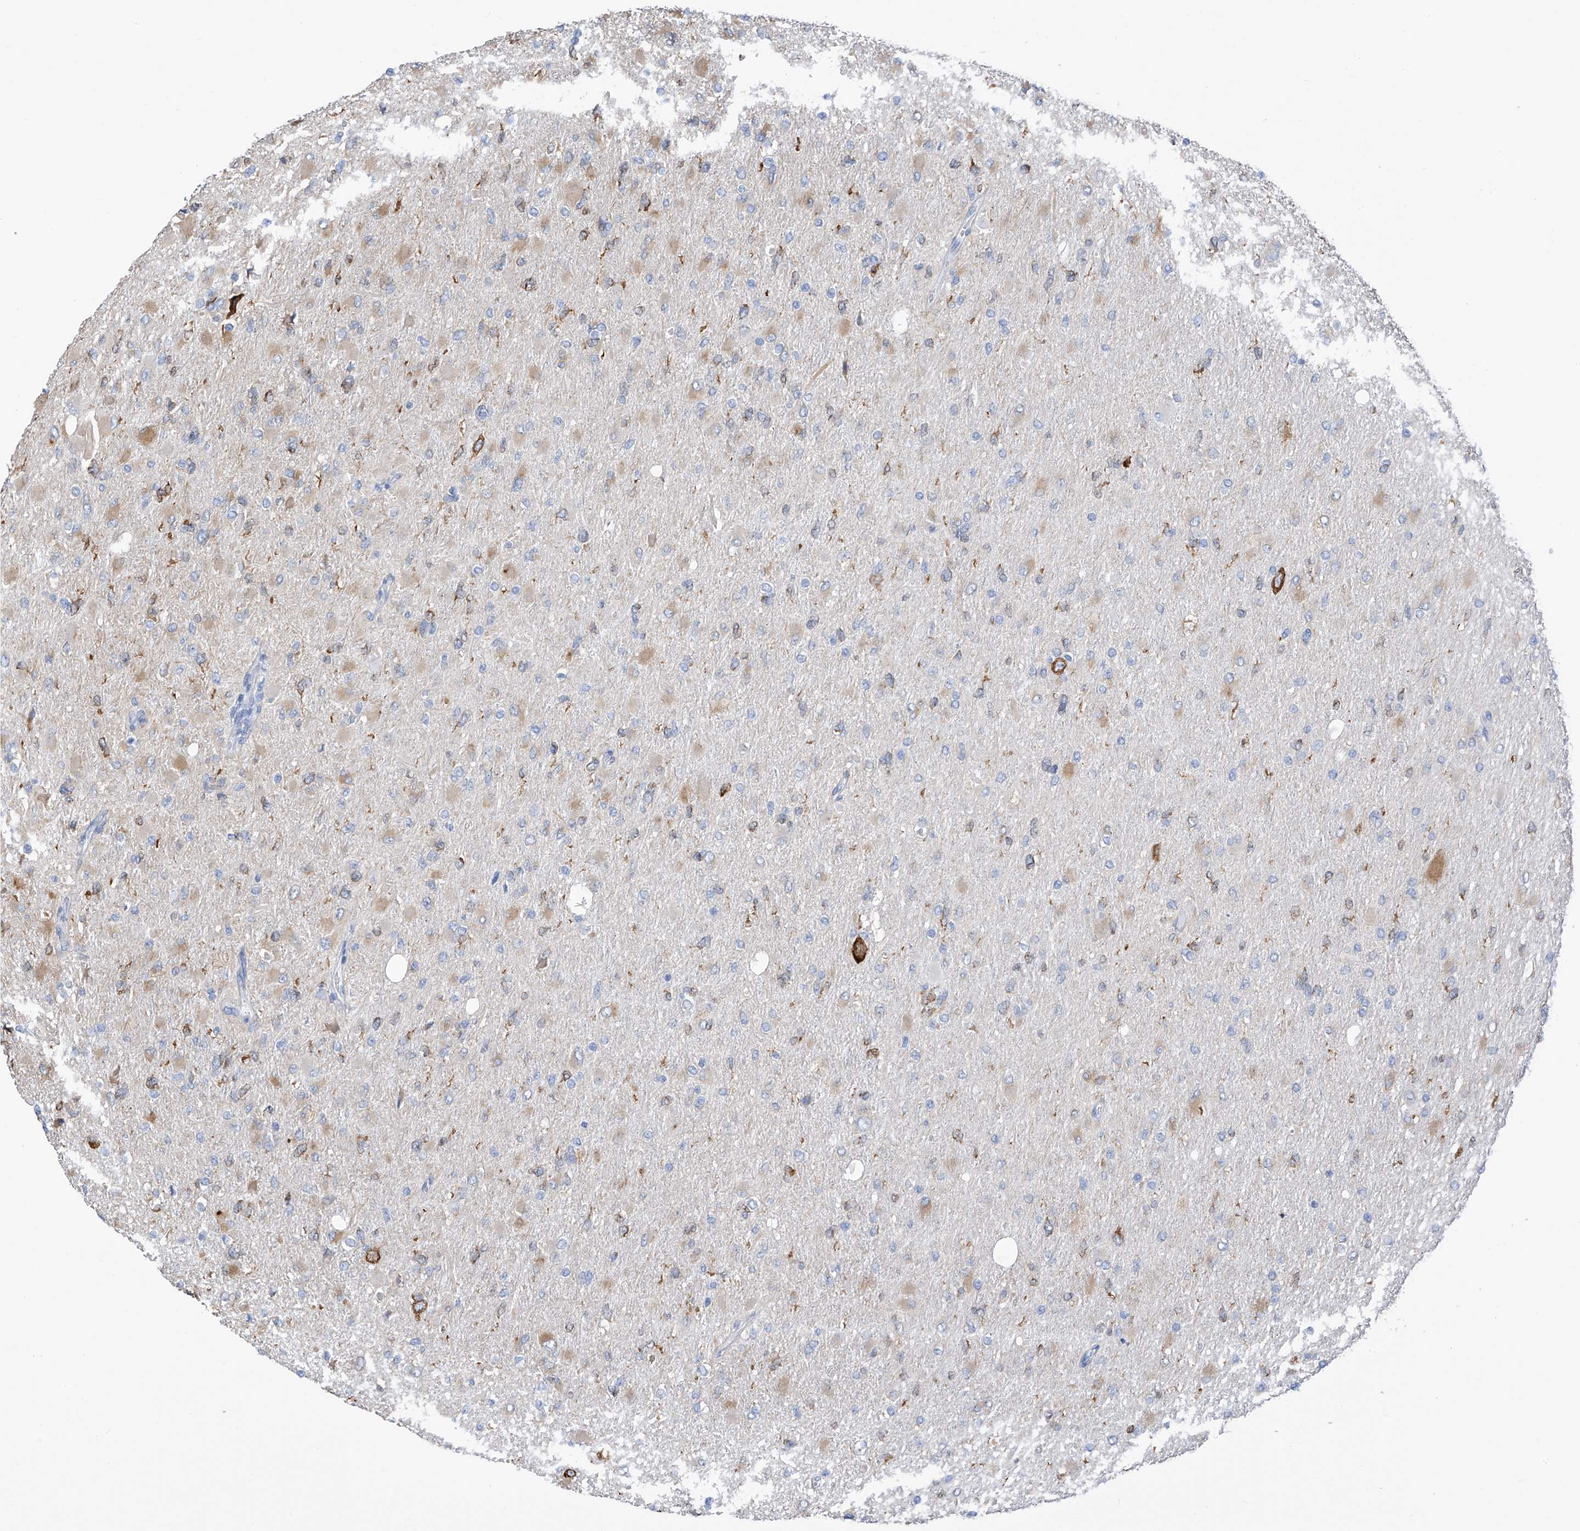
{"staining": {"intensity": "negative", "quantity": "none", "location": "none"}, "tissue": "glioma", "cell_type": "Tumor cells", "image_type": "cancer", "snomed": [{"axis": "morphology", "description": "Glioma, malignant, High grade"}, {"axis": "topography", "description": "Cerebral cortex"}], "caption": "Immunohistochemical staining of glioma displays no significant expression in tumor cells.", "gene": "RCN2", "patient": {"sex": "female", "age": 36}}